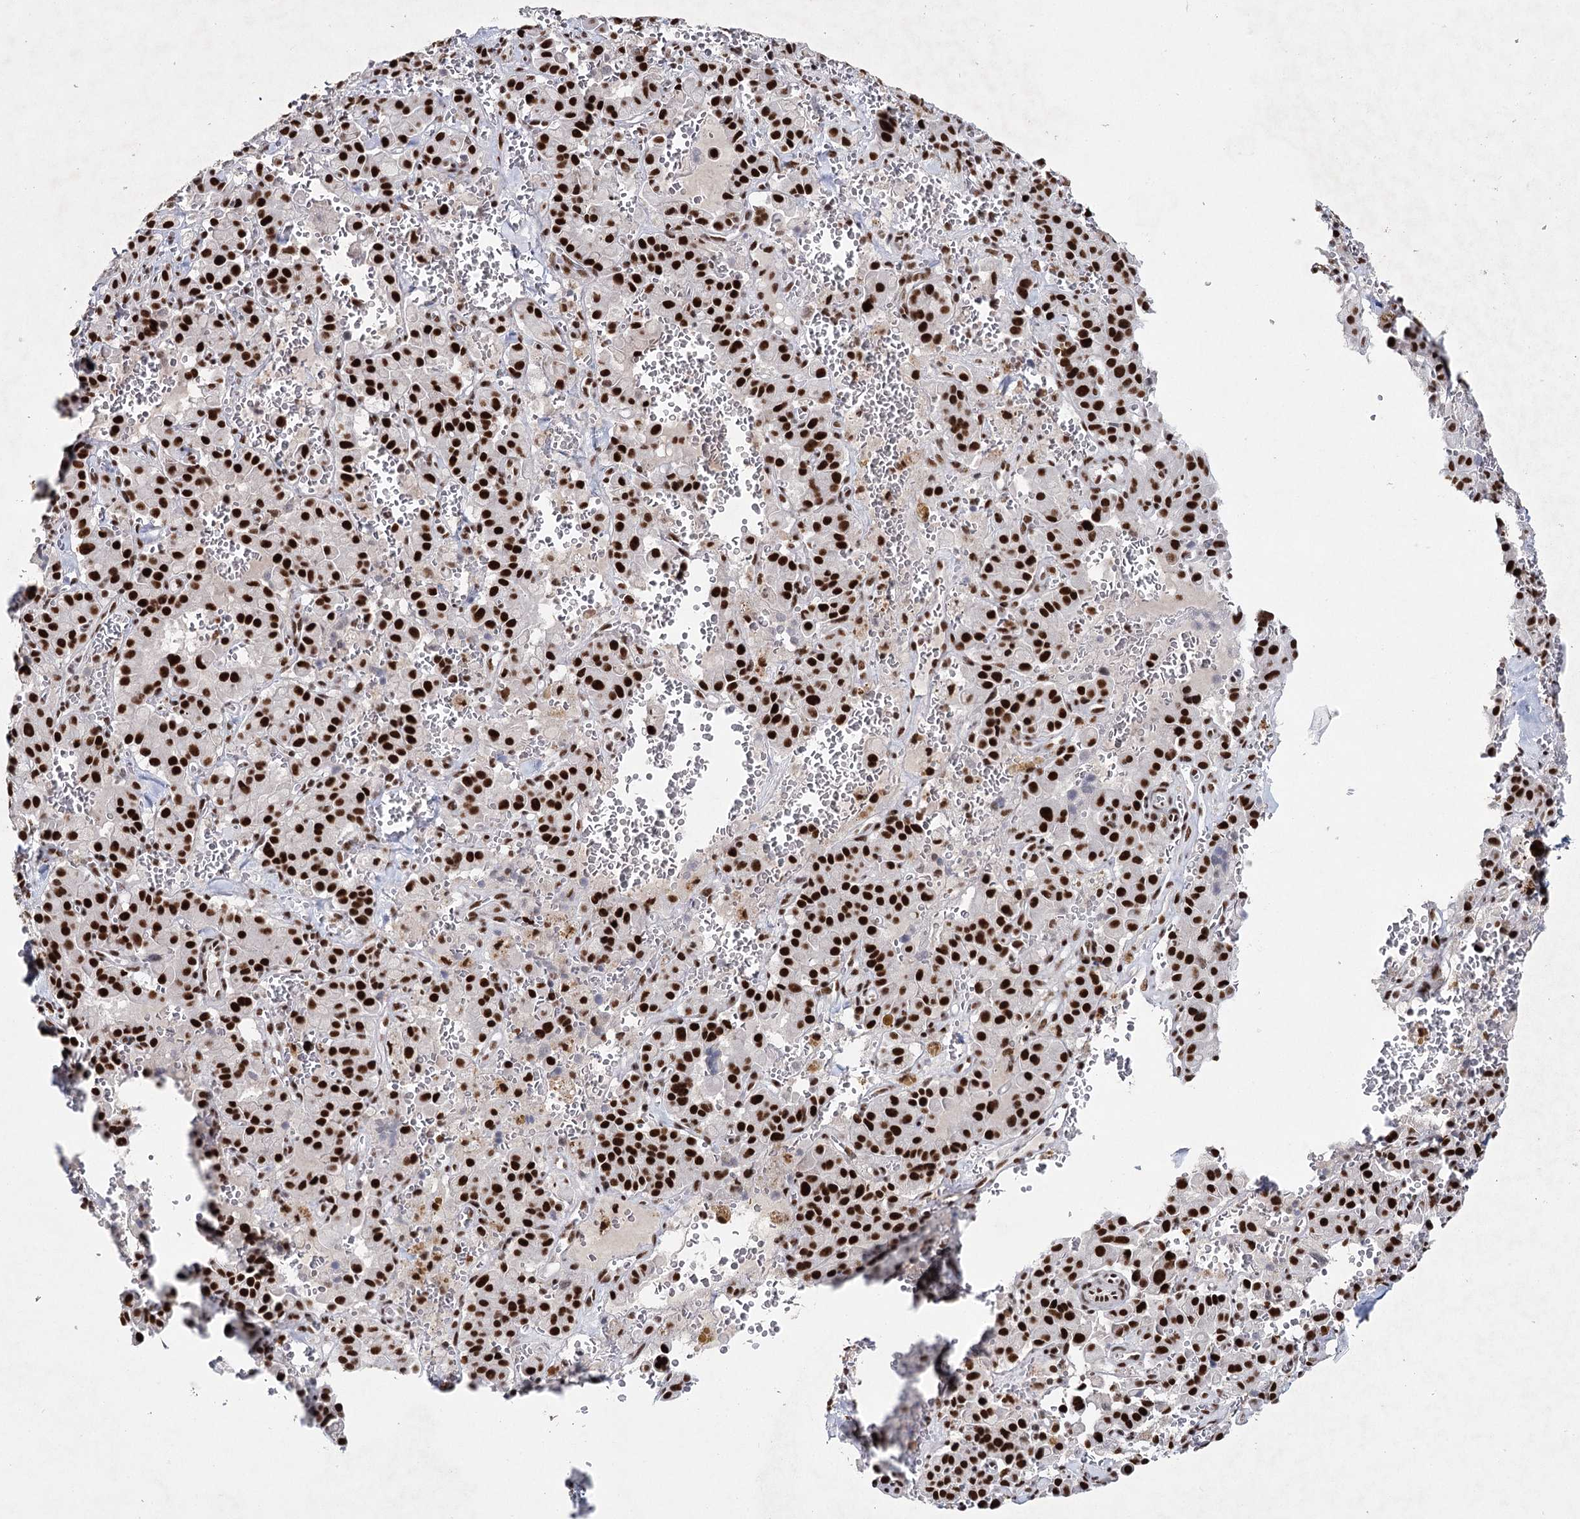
{"staining": {"intensity": "strong", "quantity": ">75%", "location": "nuclear"}, "tissue": "pancreatic cancer", "cell_type": "Tumor cells", "image_type": "cancer", "snomed": [{"axis": "morphology", "description": "Adenocarcinoma, NOS"}, {"axis": "topography", "description": "Pancreas"}], "caption": "Immunohistochemical staining of human pancreatic adenocarcinoma shows high levels of strong nuclear protein expression in approximately >75% of tumor cells. The staining was performed using DAB (3,3'-diaminobenzidine), with brown indicating positive protein expression. Nuclei are stained blue with hematoxylin.", "gene": "SCAF8", "patient": {"sex": "male", "age": 65}}